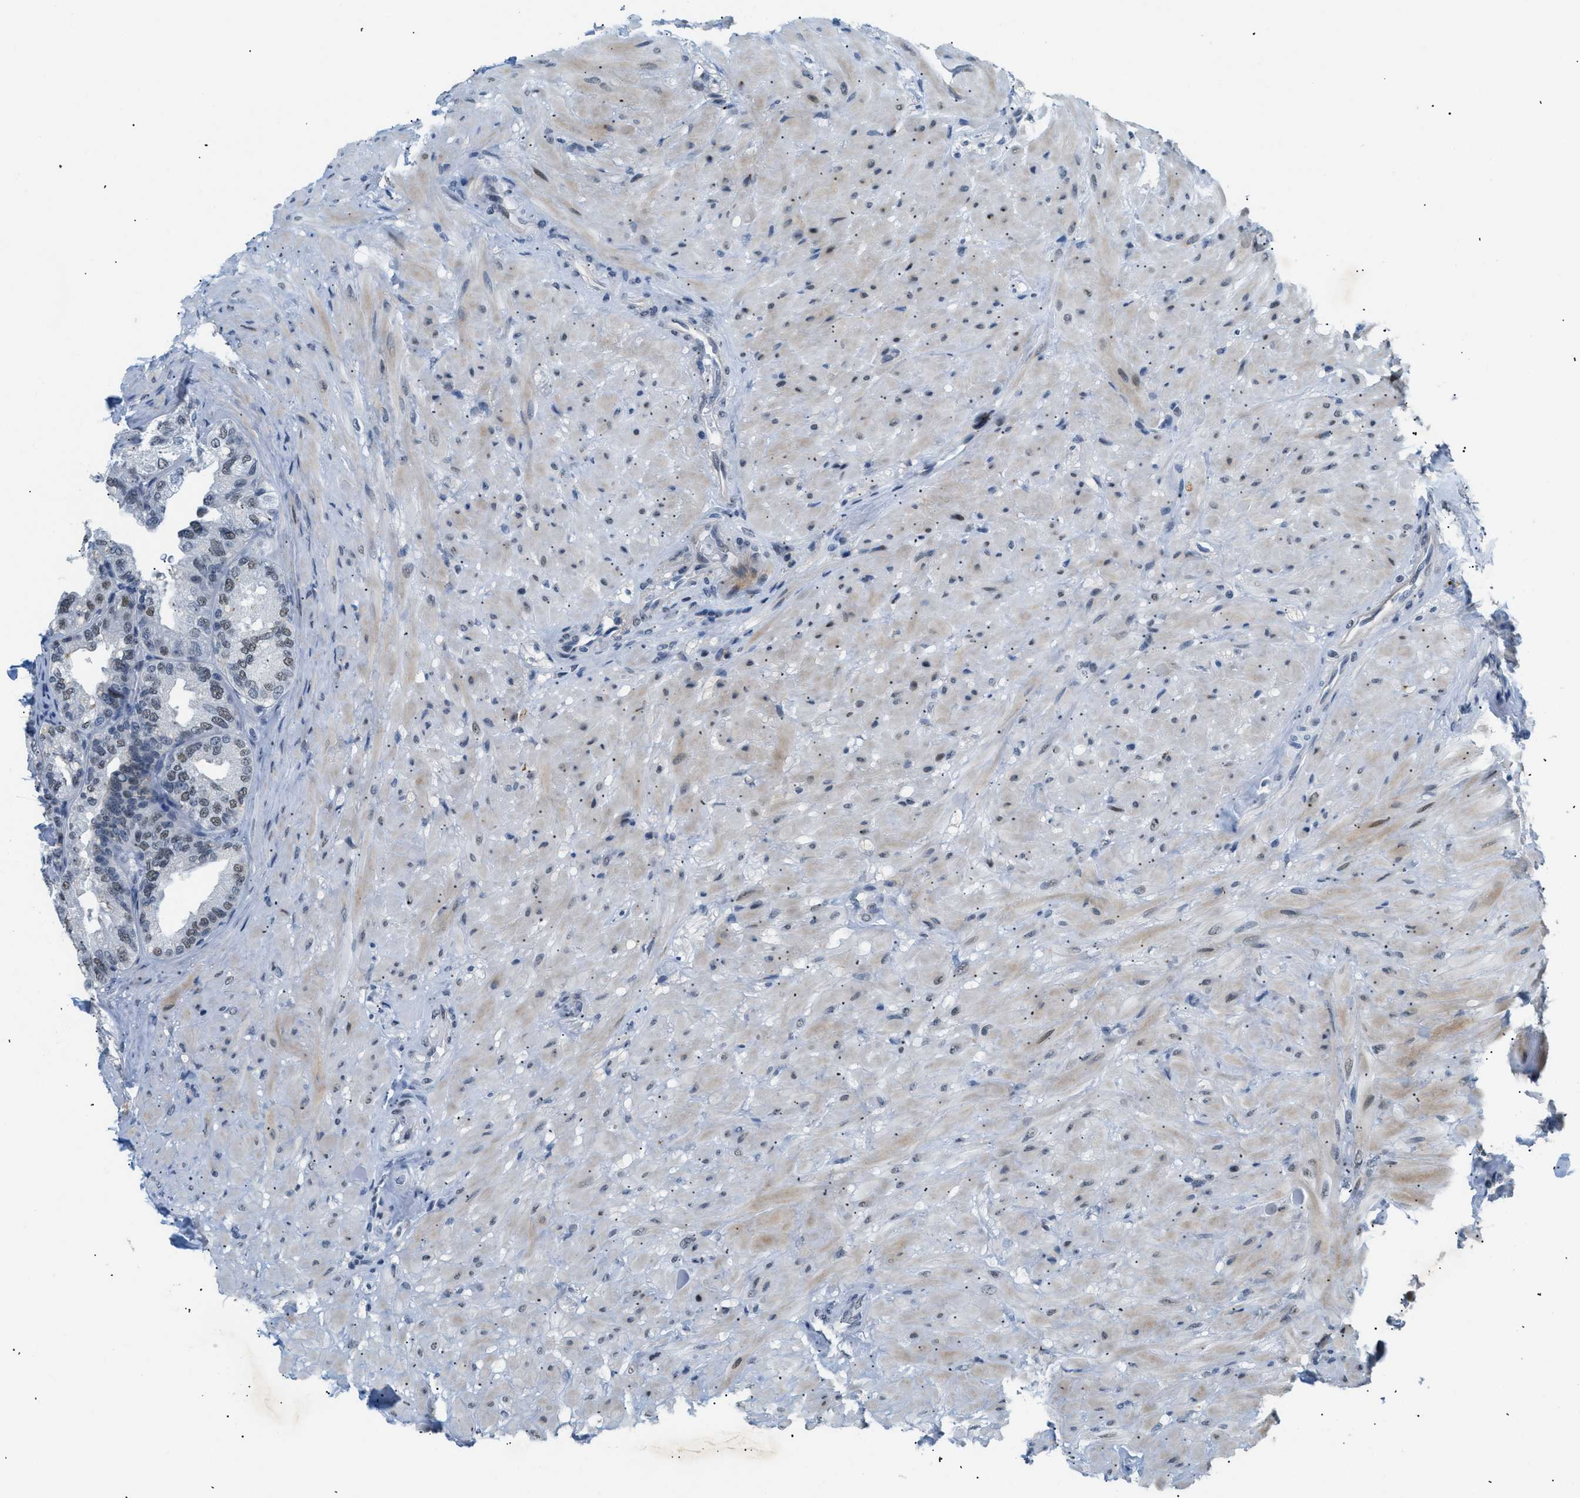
{"staining": {"intensity": "weak", "quantity": "25%-75%", "location": "nuclear"}, "tissue": "seminal vesicle", "cell_type": "Glandular cells", "image_type": "normal", "snomed": [{"axis": "morphology", "description": "Normal tissue, NOS"}, {"axis": "topography", "description": "Seminal veicle"}], "caption": "The photomicrograph reveals staining of benign seminal vesicle, revealing weak nuclear protein expression (brown color) within glandular cells. The staining was performed using DAB (3,3'-diaminobenzidine), with brown indicating positive protein expression. Nuclei are stained blue with hematoxylin.", "gene": "KCNC3", "patient": {"sex": "male", "age": 68}}